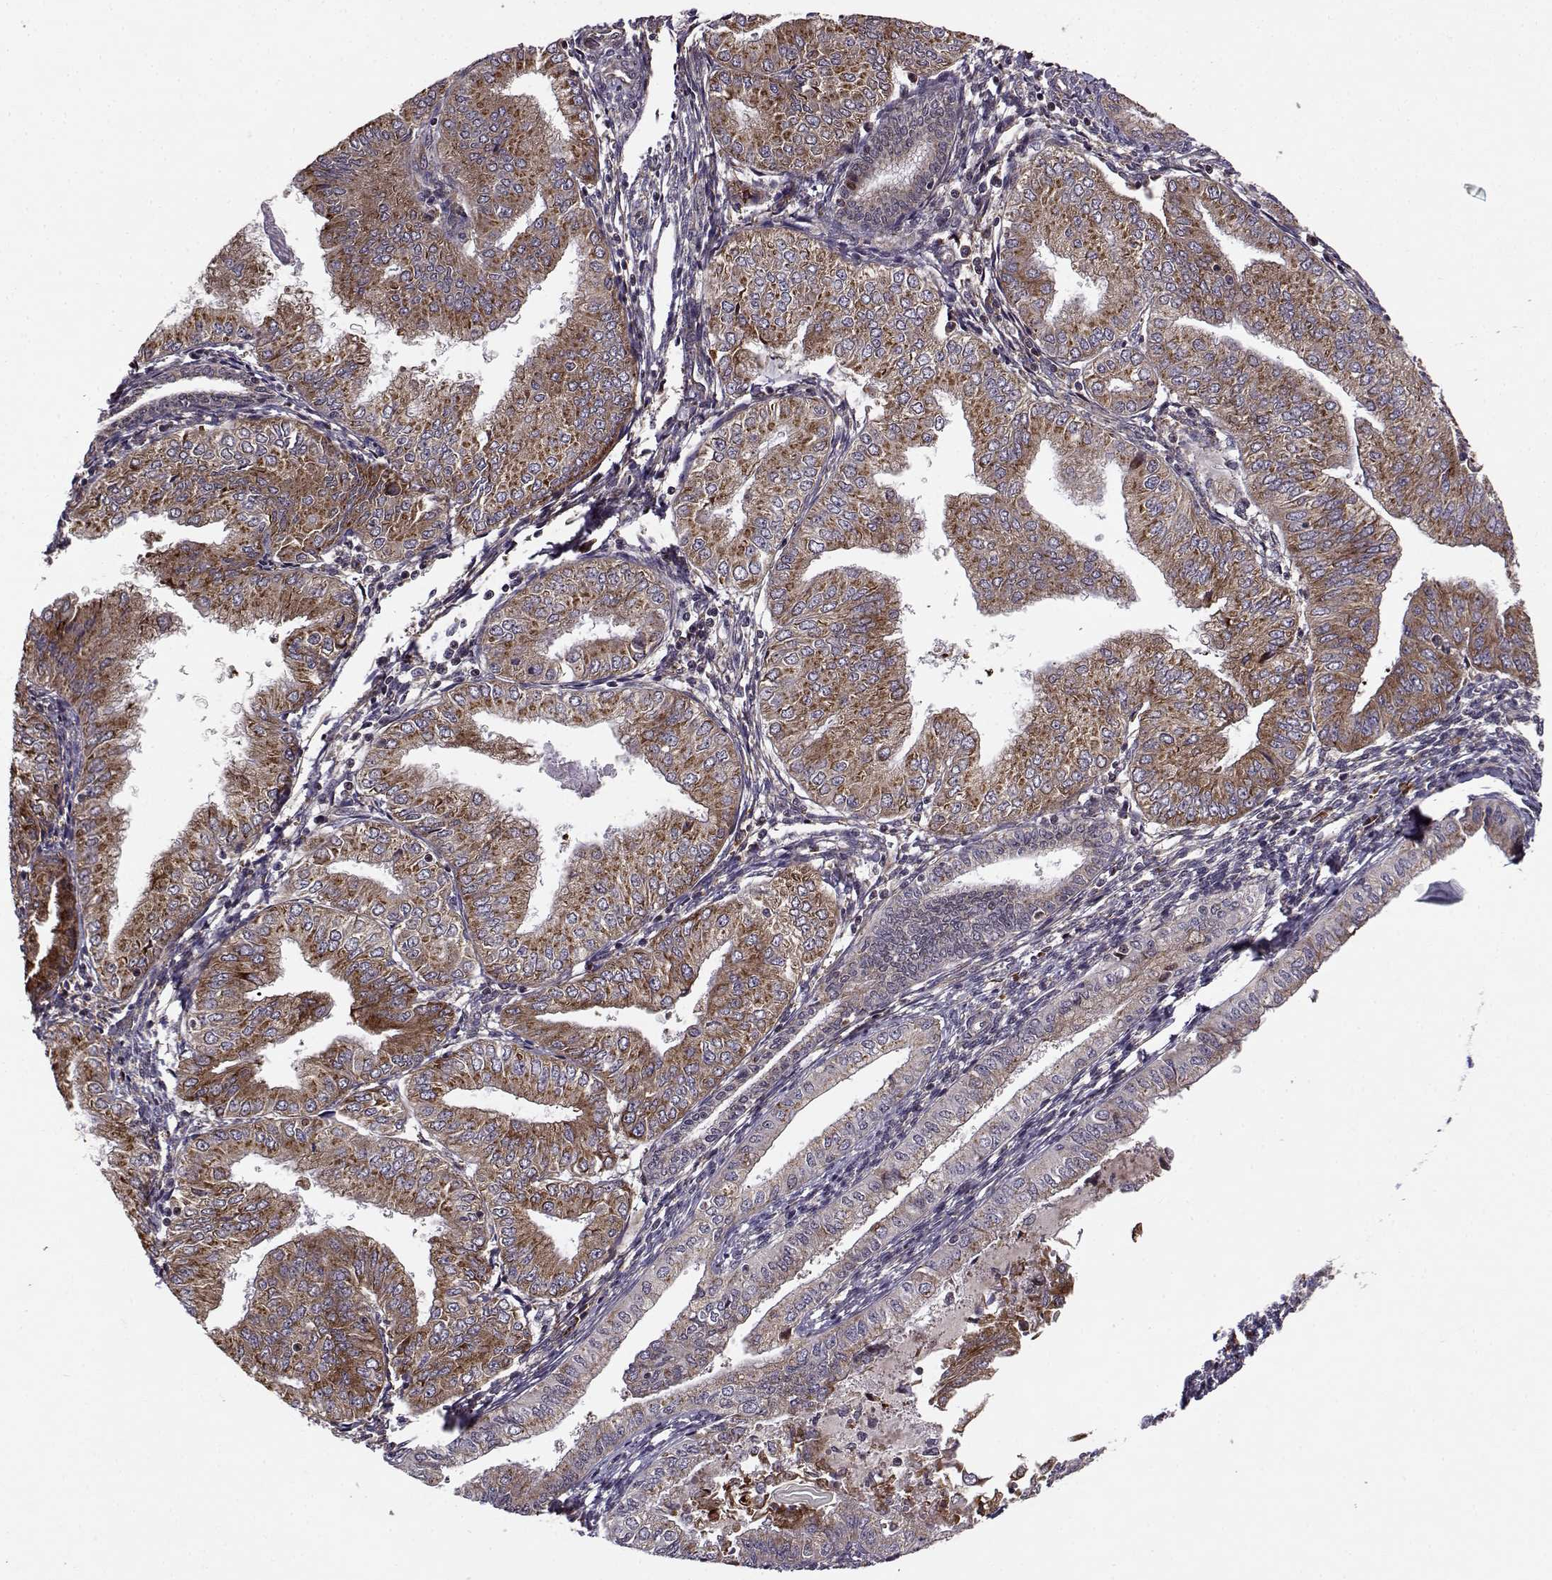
{"staining": {"intensity": "strong", "quantity": ">75%", "location": "cytoplasmic/membranous"}, "tissue": "endometrial cancer", "cell_type": "Tumor cells", "image_type": "cancer", "snomed": [{"axis": "morphology", "description": "Adenocarcinoma, NOS"}, {"axis": "topography", "description": "Endometrium"}], "caption": "A high-resolution histopathology image shows immunohistochemistry staining of adenocarcinoma (endometrial), which shows strong cytoplasmic/membranous positivity in approximately >75% of tumor cells. Immunohistochemistry (ihc) stains the protein in brown and the nuclei are stained blue.", "gene": "RPL31", "patient": {"sex": "female", "age": 53}}